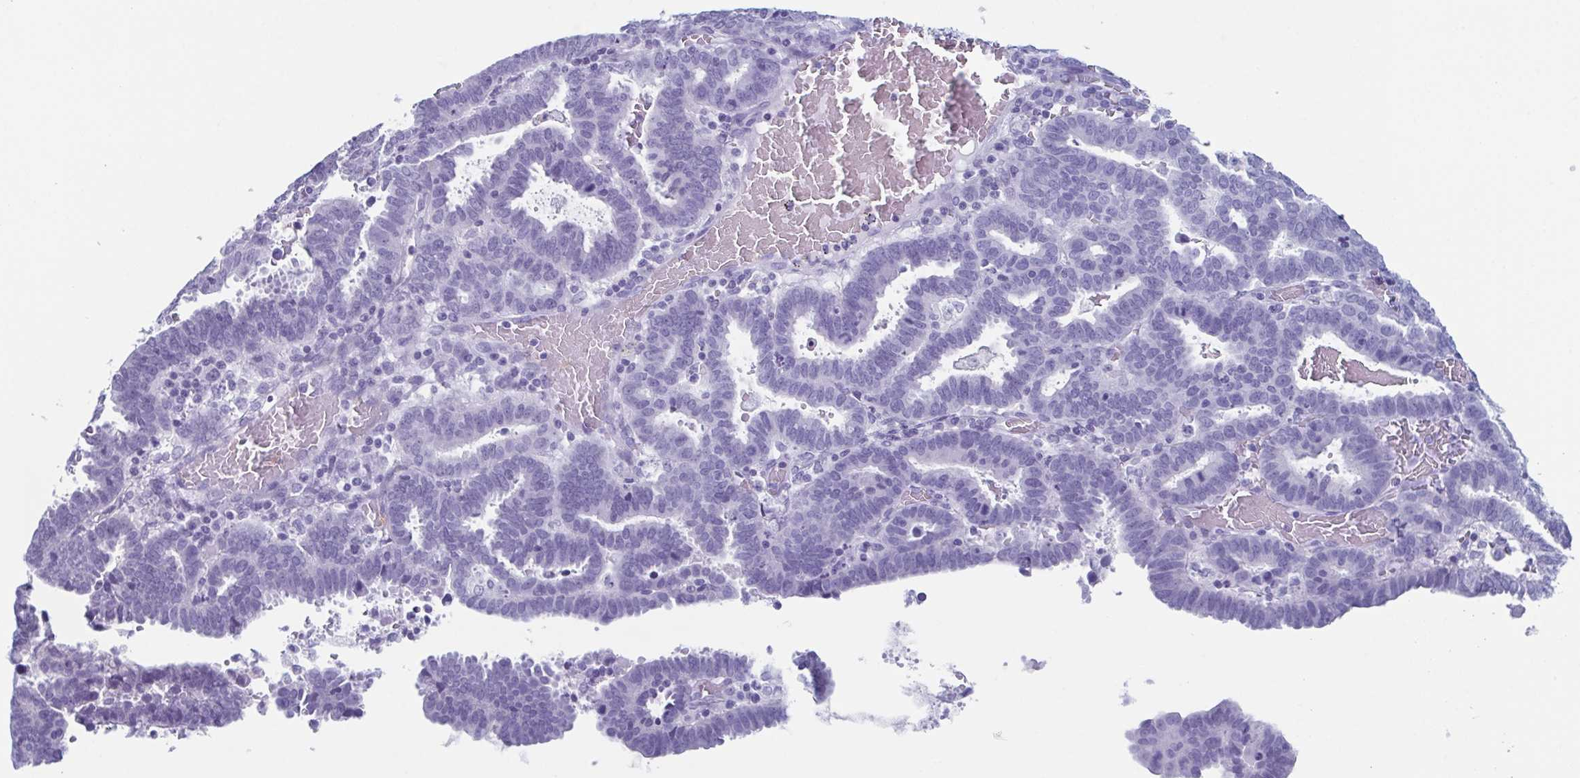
{"staining": {"intensity": "negative", "quantity": "none", "location": "none"}, "tissue": "endometrial cancer", "cell_type": "Tumor cells", "image_type": "cancer", "snomed": [{"axis": "morphology", "description": "Adenocarcinoma, NOS"}, {"axis": "topography", "description": "Uterus"}], "caption": "High power microscopy image of an immunohistochemistry (IHC) photomicrograph of endometrial adenocarcinoma, revealing no significant expression in tumor cells.", "gene": "LYRM2", "patient": {"sex": "female", "age": 83}}